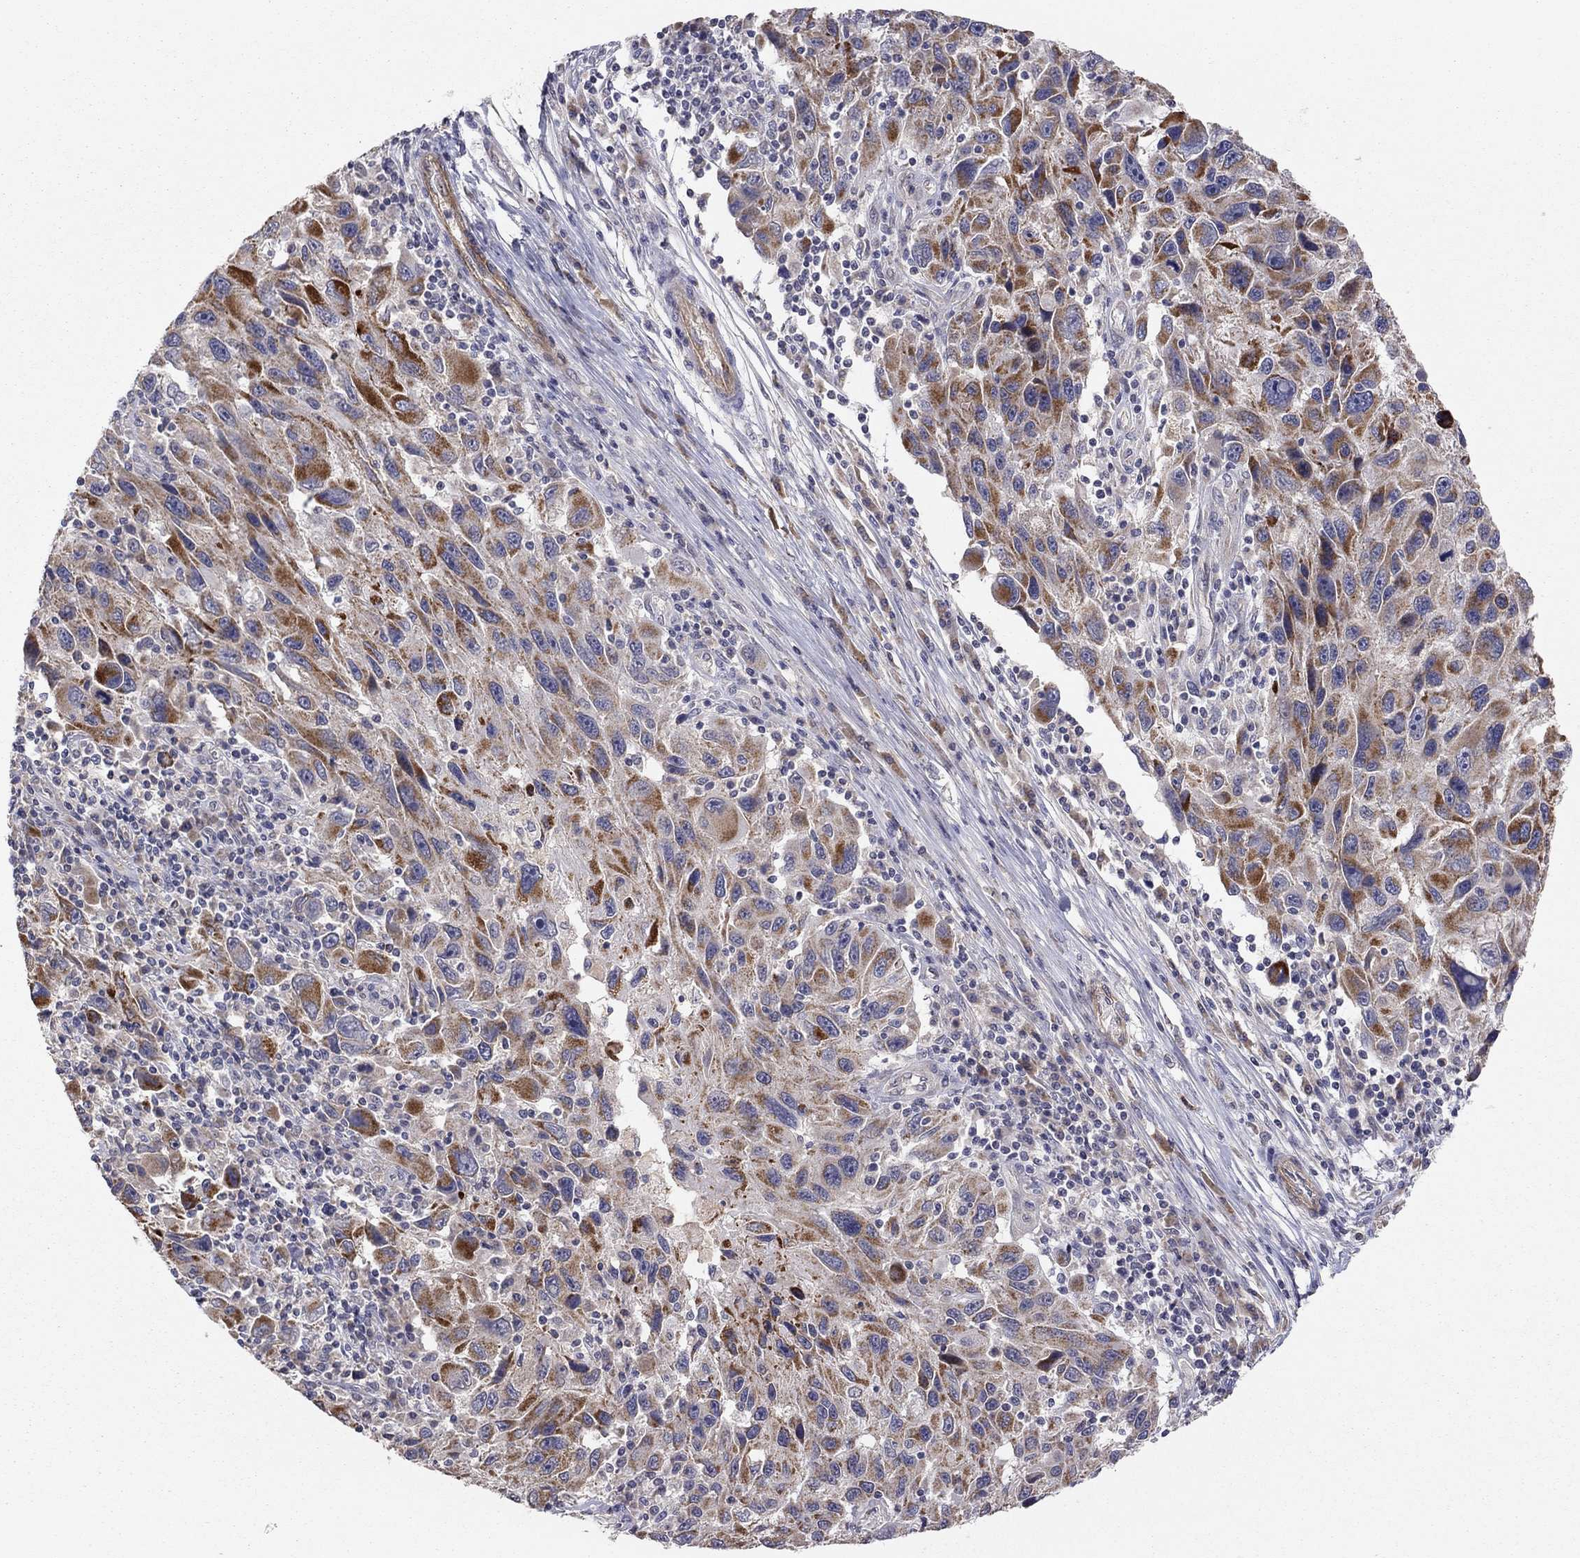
{"staining": {"intensity": "moderate", "quantity": ">75%", "location": "cytoplasmic/membranous"}, "tissue": "melanoma", "cell_type": "Tumor cells", "image_type": "cancer", "snomed": [{"axis": "morphology", "description": "Malignant melanoma, NOS"}, {"axis": "topography", "description": "Skin"}], "caption": "This is an image of immunohistochemistry staining of melanoma, which shows moderate staining in the cytoplasmic/membranous of tumor cells.", "gene": "CRACDL", "patient": {"sex": "male", "age": 53}}